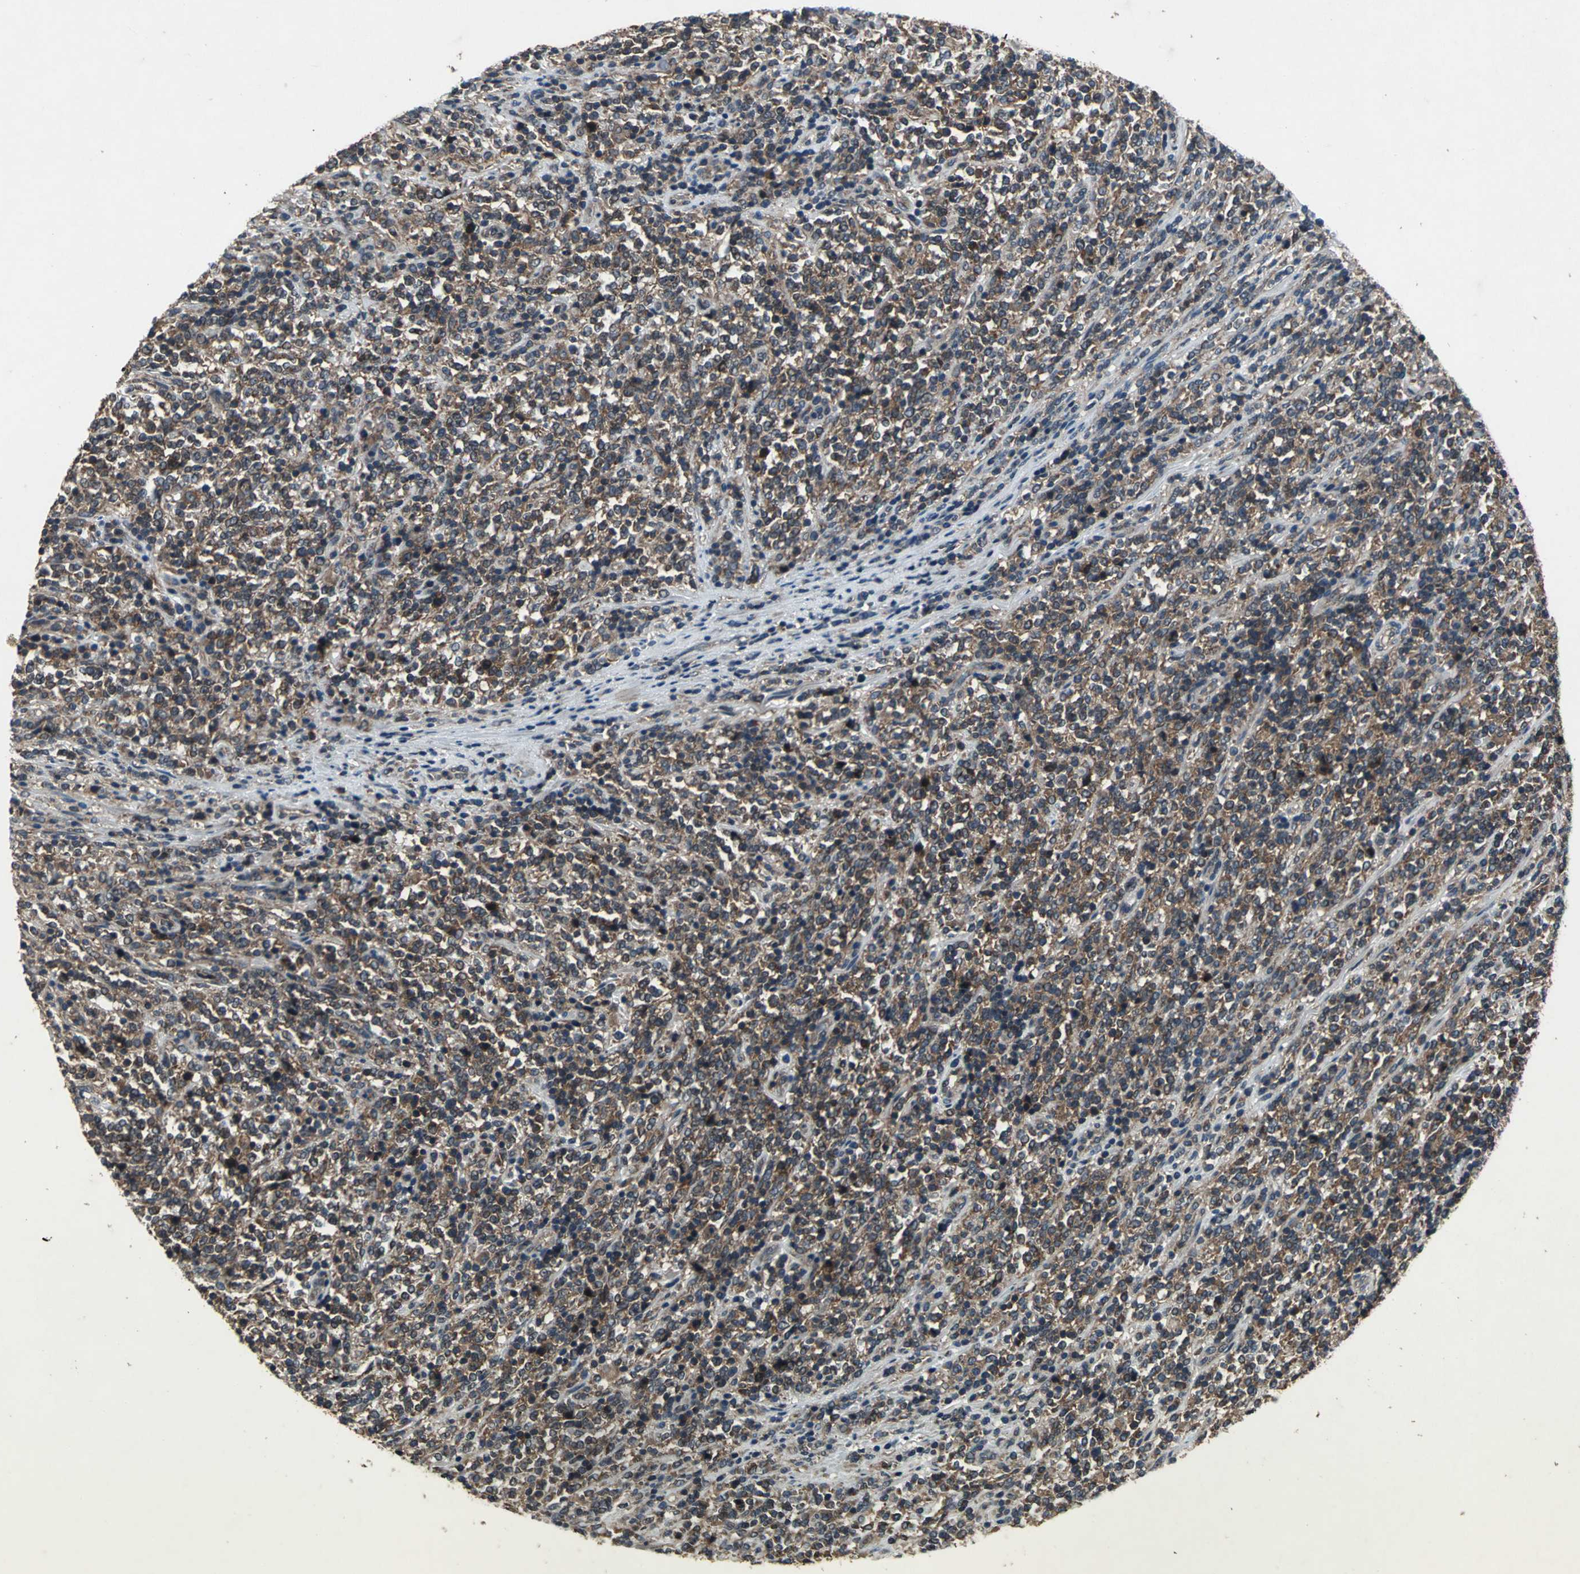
{"staining": {"intensity": "strong", "quantity": "25%-75%", "location": "cytoplasmic/membranous"}, "tissue": "lymphoma", "cell_type": "Tumor cells", "image_type": "cancer", "snomed": [{"axis": "morphology", "description": "Malignant lymphoma, non-Hodgkin's type, High grade"}, {"axis": "topography", "description": "Soft tissue"}], "caption": "Immunohistochemical staining of human lymphoma reveals high levels of strong cytoplasmic/membranous positivity in about 25%-75% of tumor cells.", "gene": "ZNF608", "patient": {"sex": "male", "age": 18}}